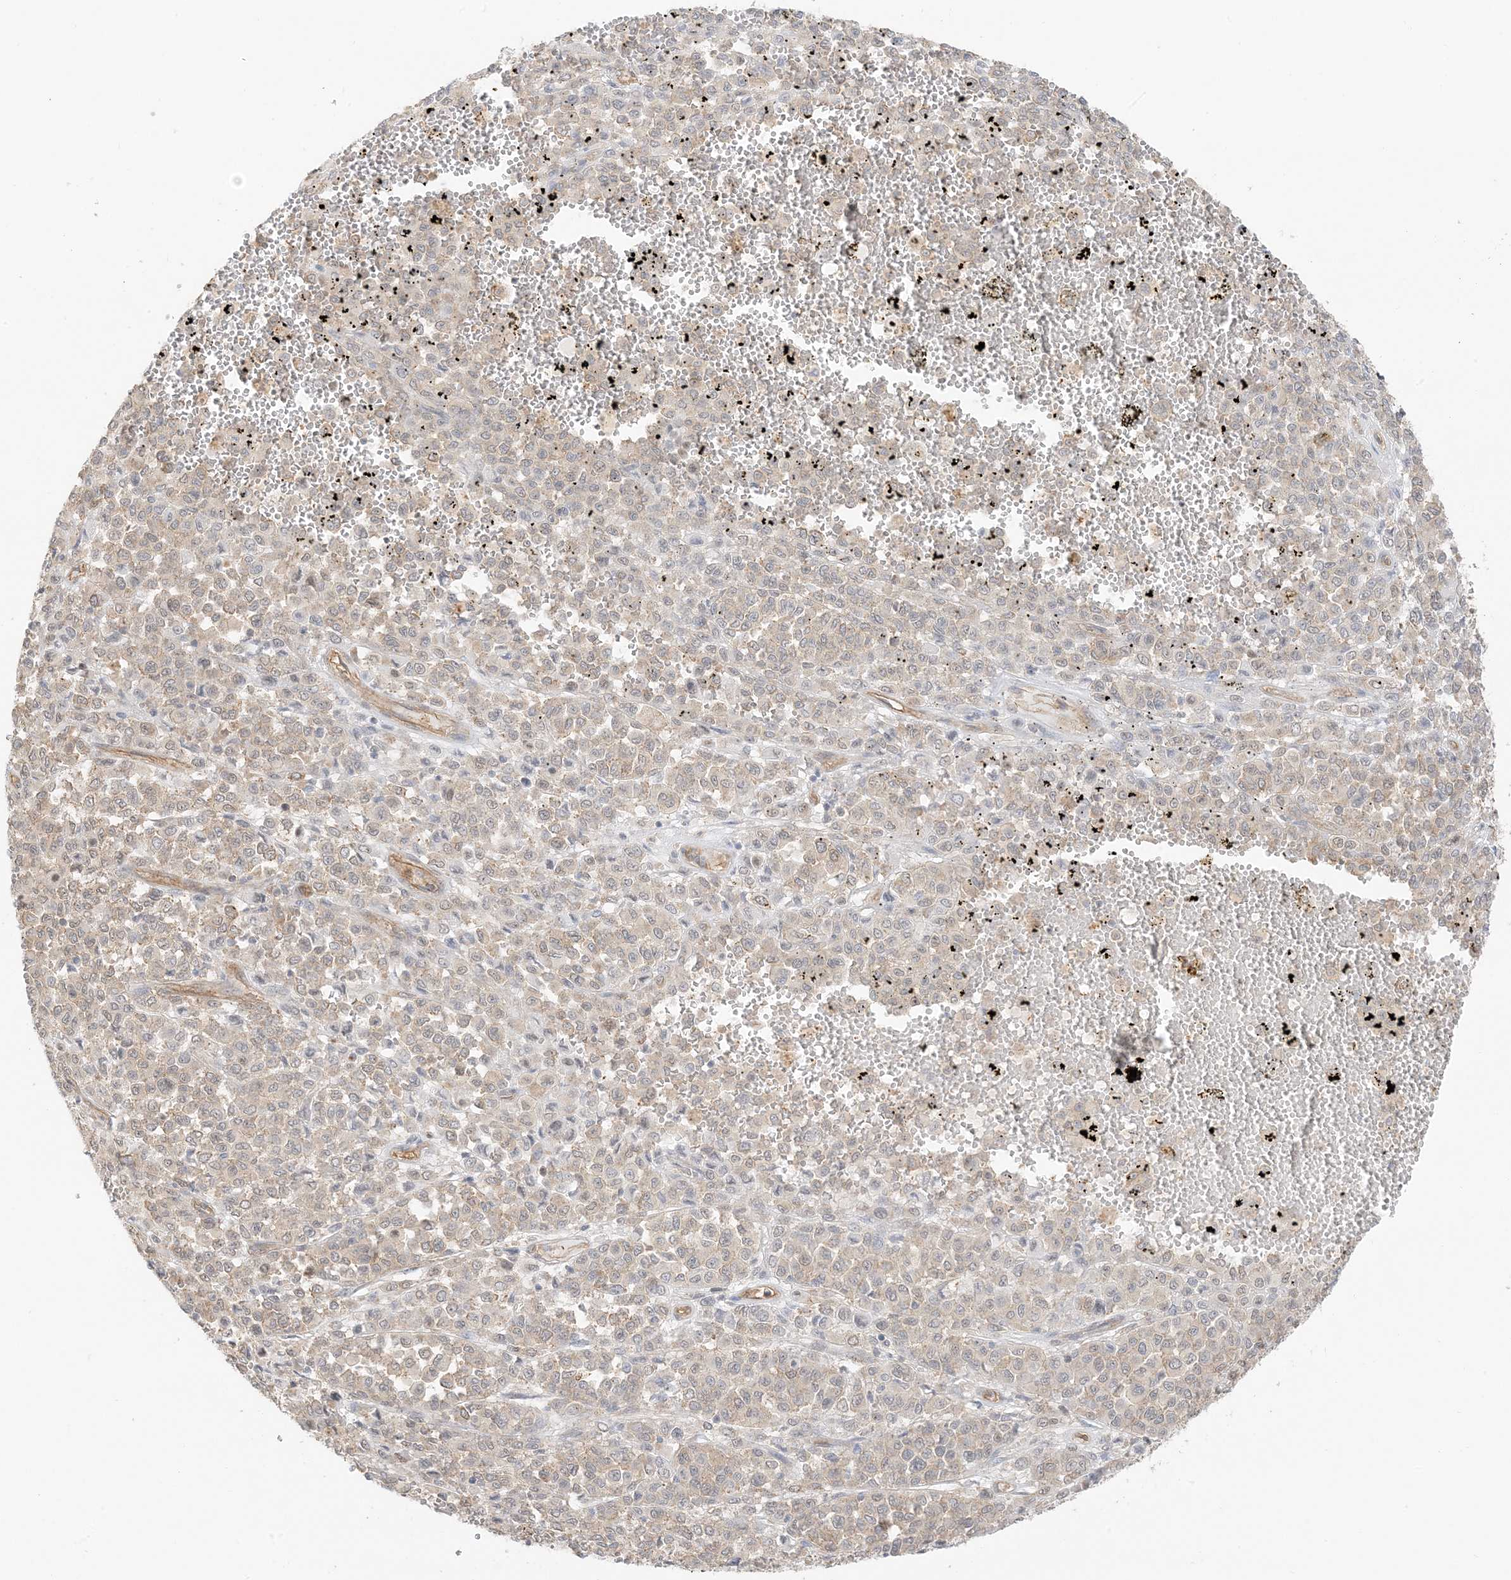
{"staining": {"intensity": "weak", "quantity": "25%-75%", "location": "cytoplasmic/membranous"}, "tissue": "melanoma", "cell_type": "Tumor cells", "image_type": "cancer", "snomed": [{"axis": "morphology", "description": "Malignant melanoma, Metastatic site"}, {"axis": "topography", "description": "Pancreas"}], "caption": "Weak cytoplasmic/membranous protein staining is identified in approximately 25%-75% of tumor cells in malignant melanoma (metastatic site). The staining is performed using DAB (3,3'-diaminobenzidine) brown chromogen to label protein expression. The nuclei are counter-stained blue using hematoxylin.", "gene": "UBAP2L", "patient": {"sex": "female", "age": 30}}